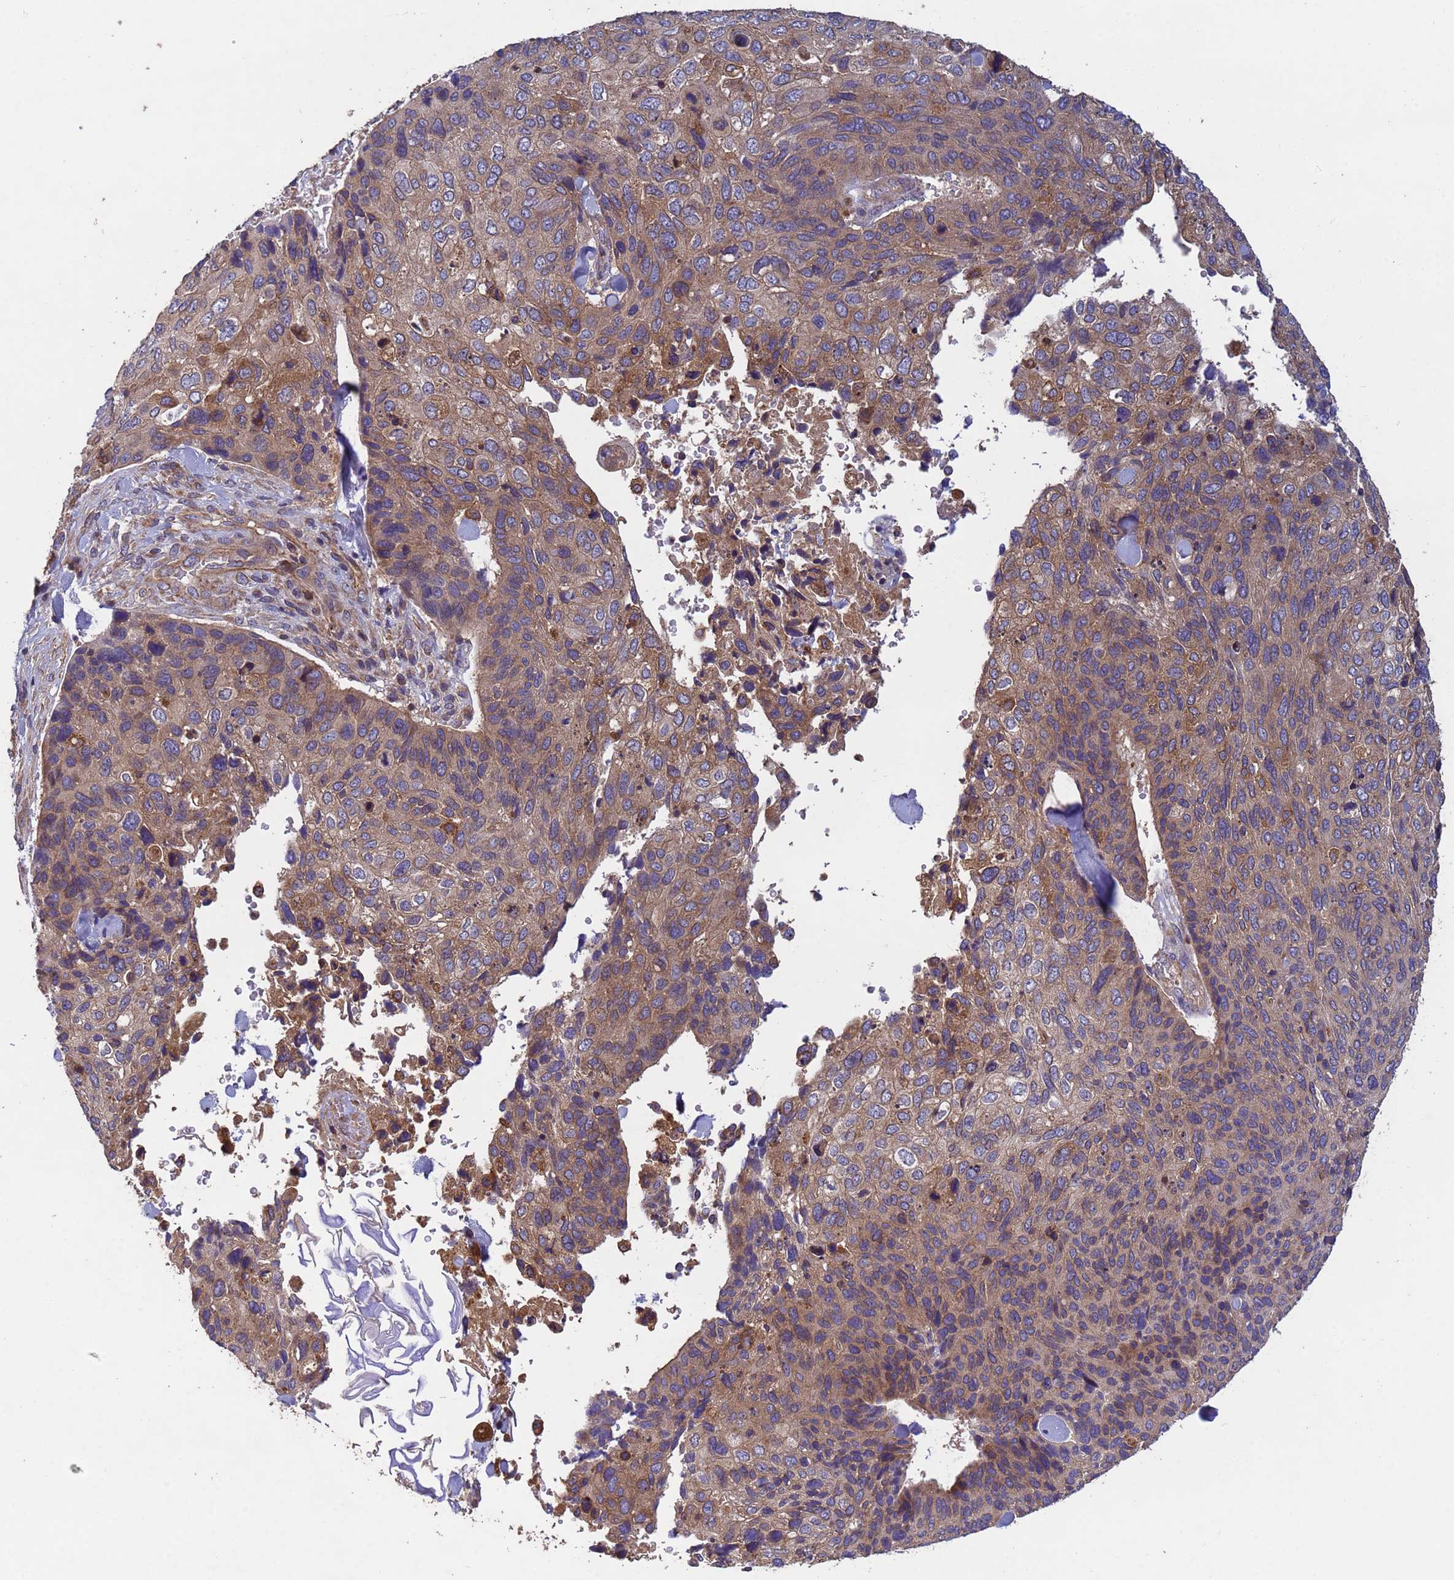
{"staining": {"intensity": "moderate", "quantity": "<25%", "location": "cytoplasmic/membranous"}, "tissue": "skin cancer", "cell_type": "Tumor cells", "image_type": "cancer", "snomed": [{"axis": "morphology", "description": "Basal cell carcinoma"}, {"axis": "topography", "description": "Skin"}], "caption": "Protein analysis of skin cancer (basal cell carcinoma) tissue shows moderate cytoplasmic/membranous positivity in about <25% of tumor cells. (Brightfield microscopy of DAB IHC at high magnification).", "gene": "RAB10", "patient": {"sex": "female", "age": 74}}